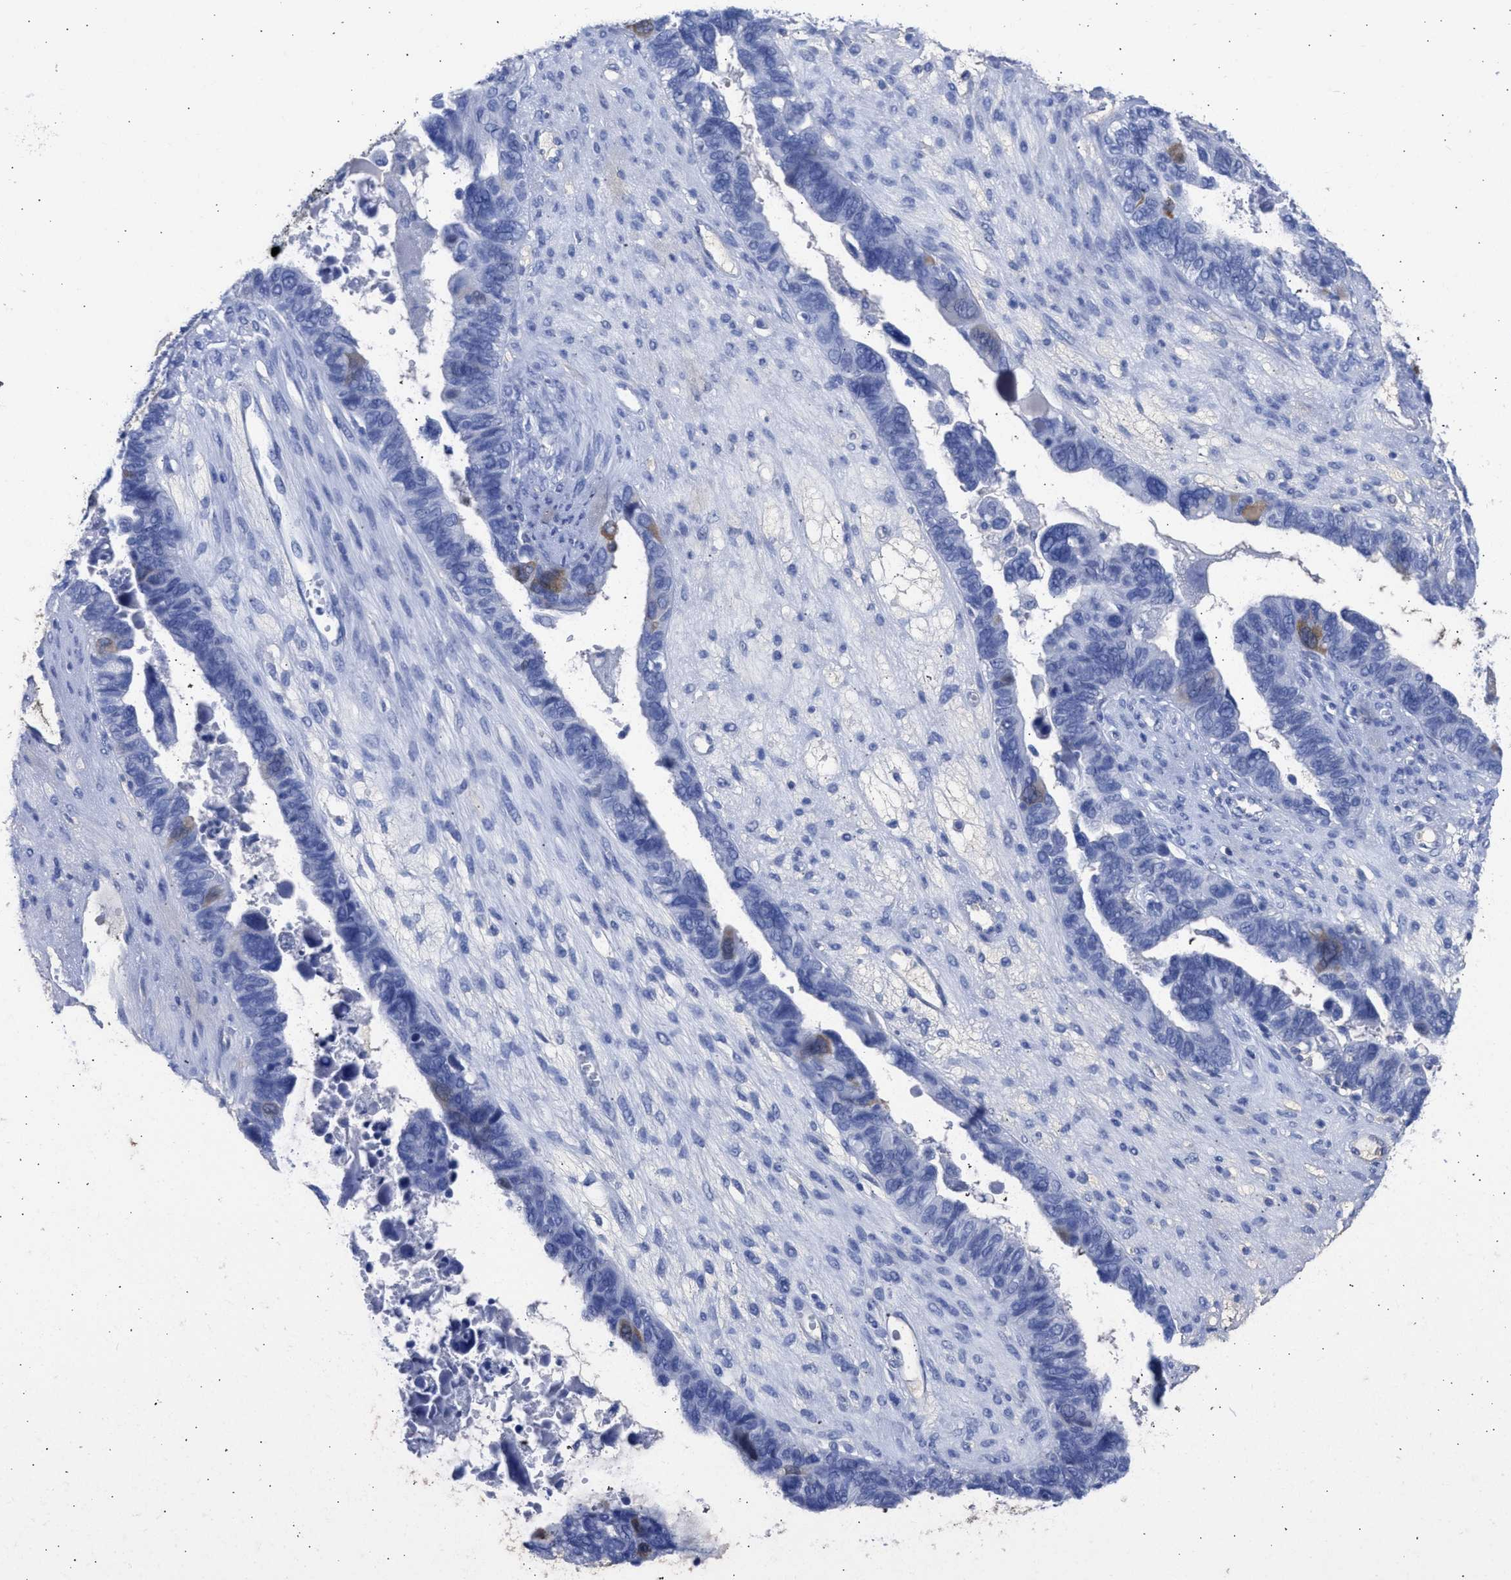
{"staining": {"intensity": "weak", "quantity": "<25%", "location": "cytoplasmic/membranous"}, "tissue": "ovarian cancer", "cell_type": "Tumor cells", "image_type": "cancer", "snomed": [{"axis": "morphology", "description": "Cystadenocarcinoma, serous, NOS"}, {"axis": "topography", "description": "Ovary"}], "caption": "Immunohistochemistry micrograph of human ovarian serous cystadenocarcinoma stained for a protein (brown), which displays no expression in tumor cells.", "gene": "RSPH1", "patient": {"sex": "female", "age": 79}}